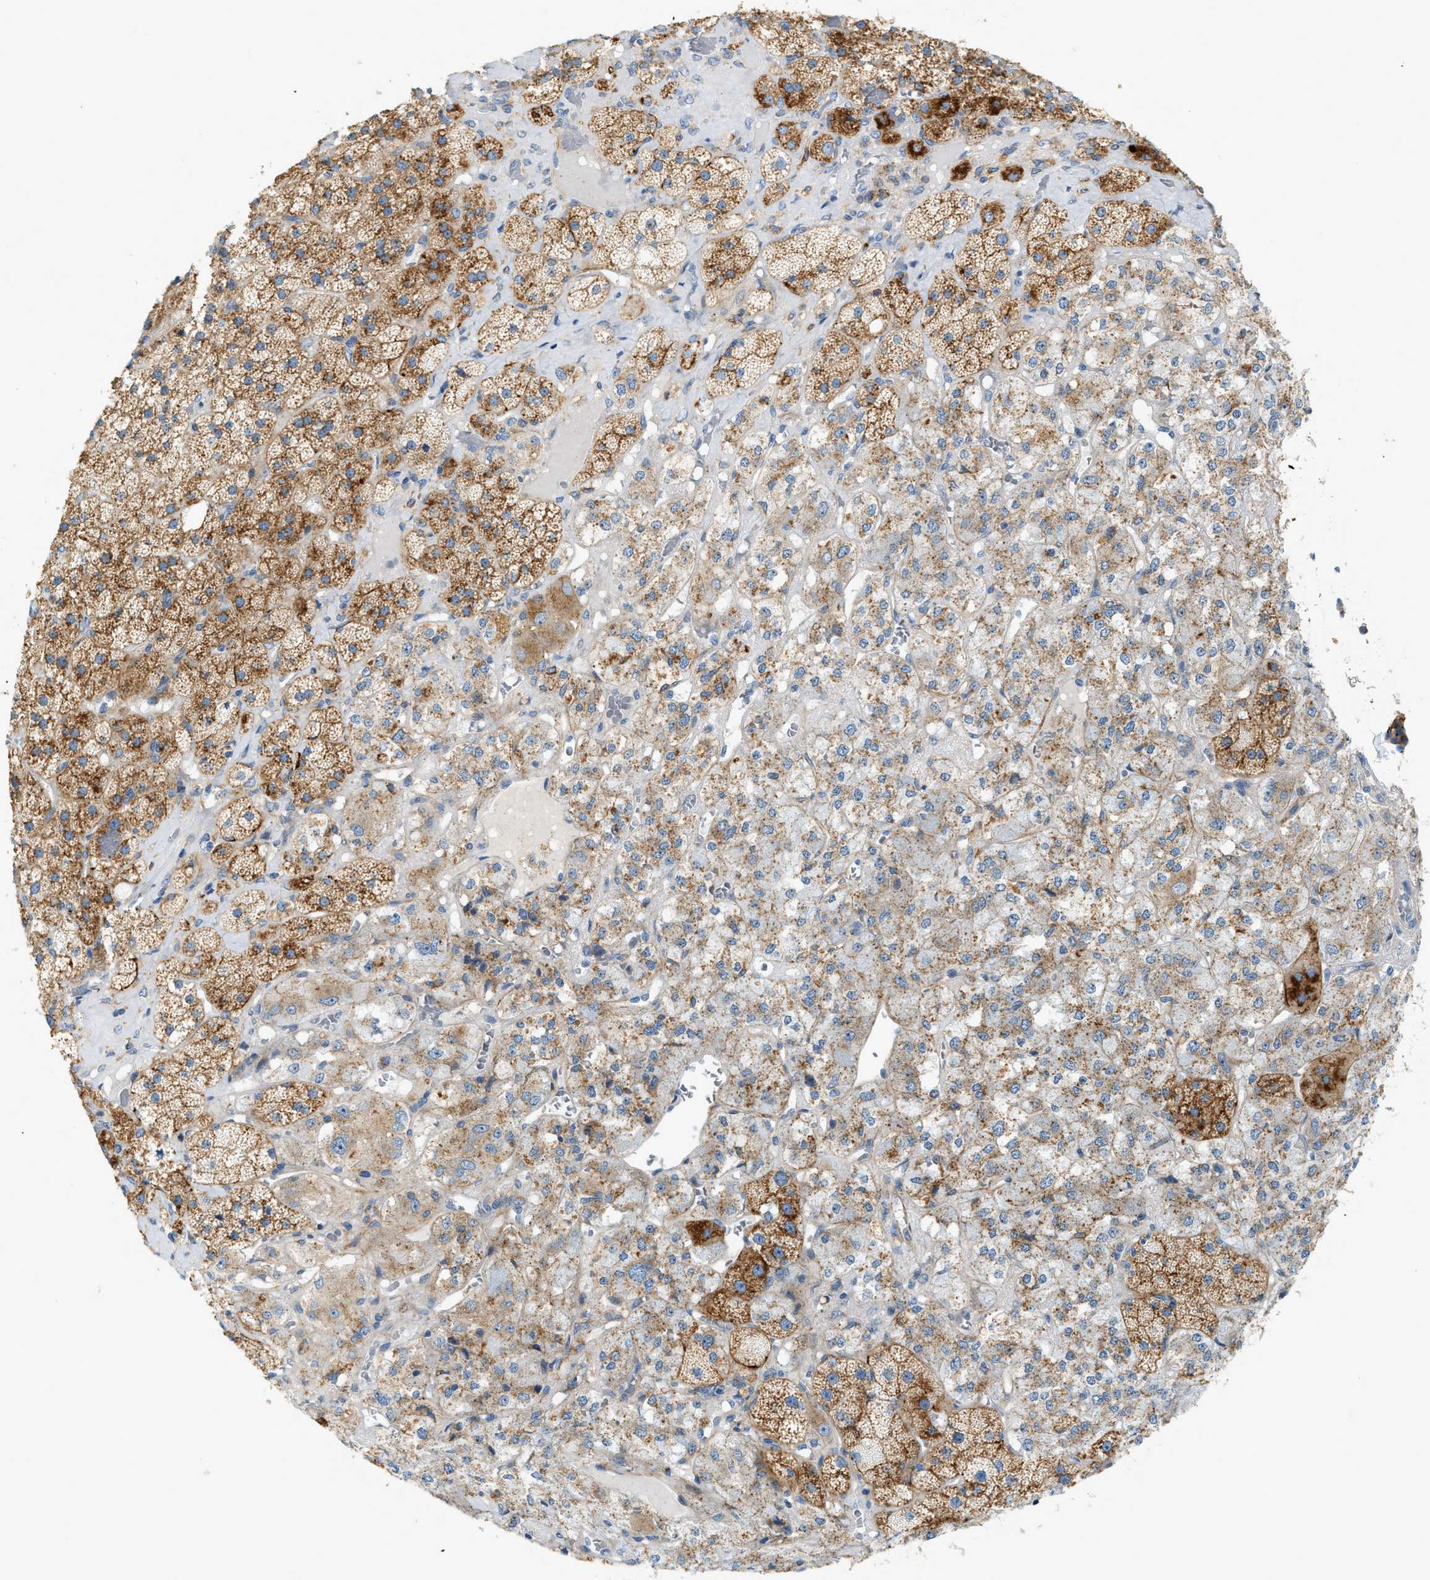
{"staining": {"intensity": "strong", "quantity": ">75%", "location": "cytoplasmic/membranous"}, "tissue": "adrenal gland", "cell_type": "Glandular cells", "image_type": "normal", "snomed": [{"axis": "morphology", "description": "Normal tissue, NOS"}, {"axis": "topography", "description": "Adrenal gland"}], "caption": "Strong cytoplasmic/membranous staining is identified in about >75% of glandular cells in normal adrenal gland. The staining is performed using DAB (3,3'-diaminobenzidine) brown chromogen to label protein expression. The nuclei are counter-stained blue using hematoxylin.", "gene": "LMBRD1", "patient": {"sex": "male", "age": 57}}